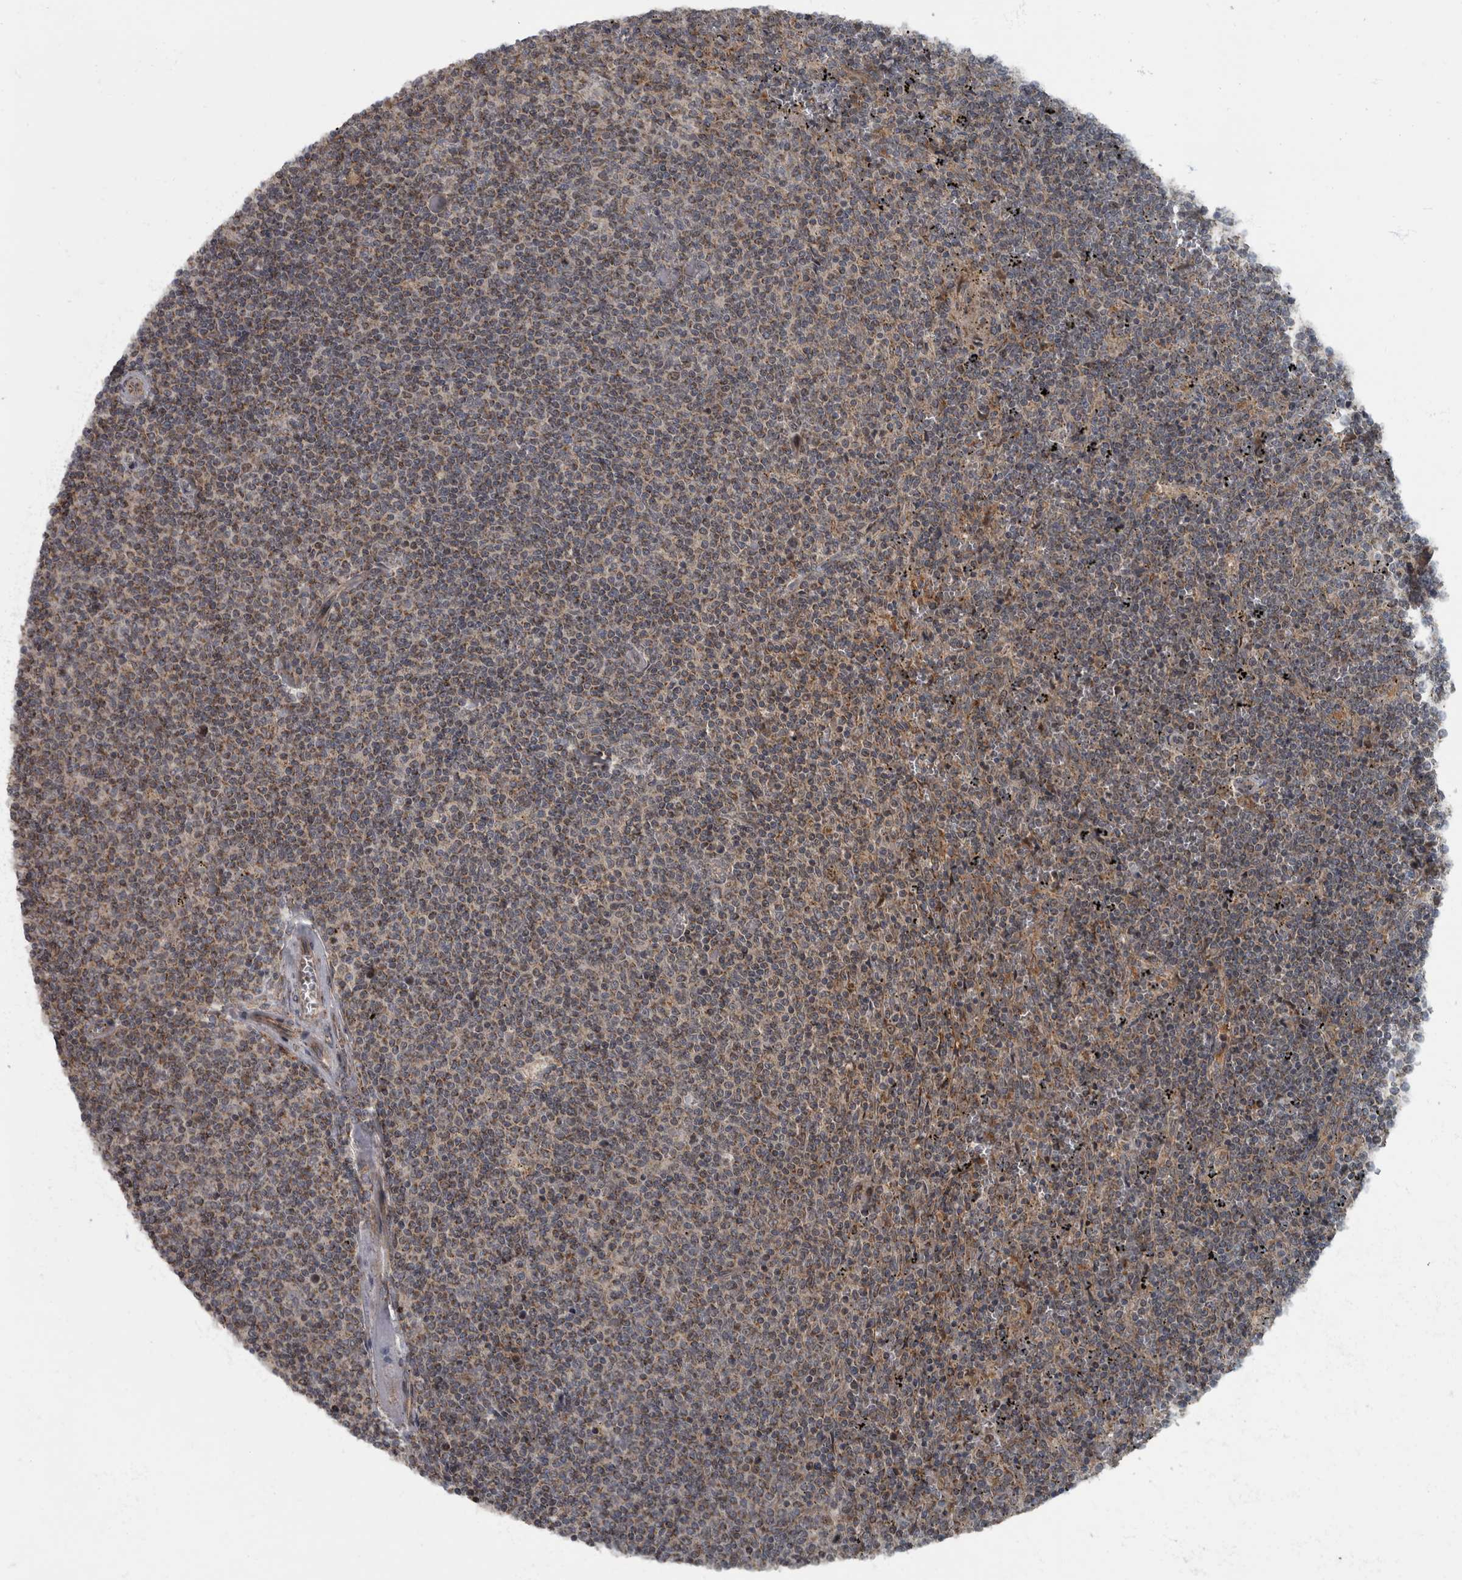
{"staining": {"intensity": "weak", "quantity": "25%-75%", "location": "cytoplasmic/membranous"}, "tissue": "lymphoma", "cell_type": "Tumor cells", "image_type": "cancer", "snomed": [{"axis": "morphology", "description": "Malignant lymphoma, non-Hodgkin's type, Low grade"}, {"axis": "topography", "description": "Spleen"}], "caption": "Brown immunohistochemical staining in human low-grade malignant lymphoma, non-Hodgkin's type displays weak cytoplasmic/membranous expression in about 25%-75% of tumor cells. (brown staining indicates protein expression, while blue staining denotes nuclei).", "gene": "RABGGTB", "patient": {"sex": "female", "age": 50}}